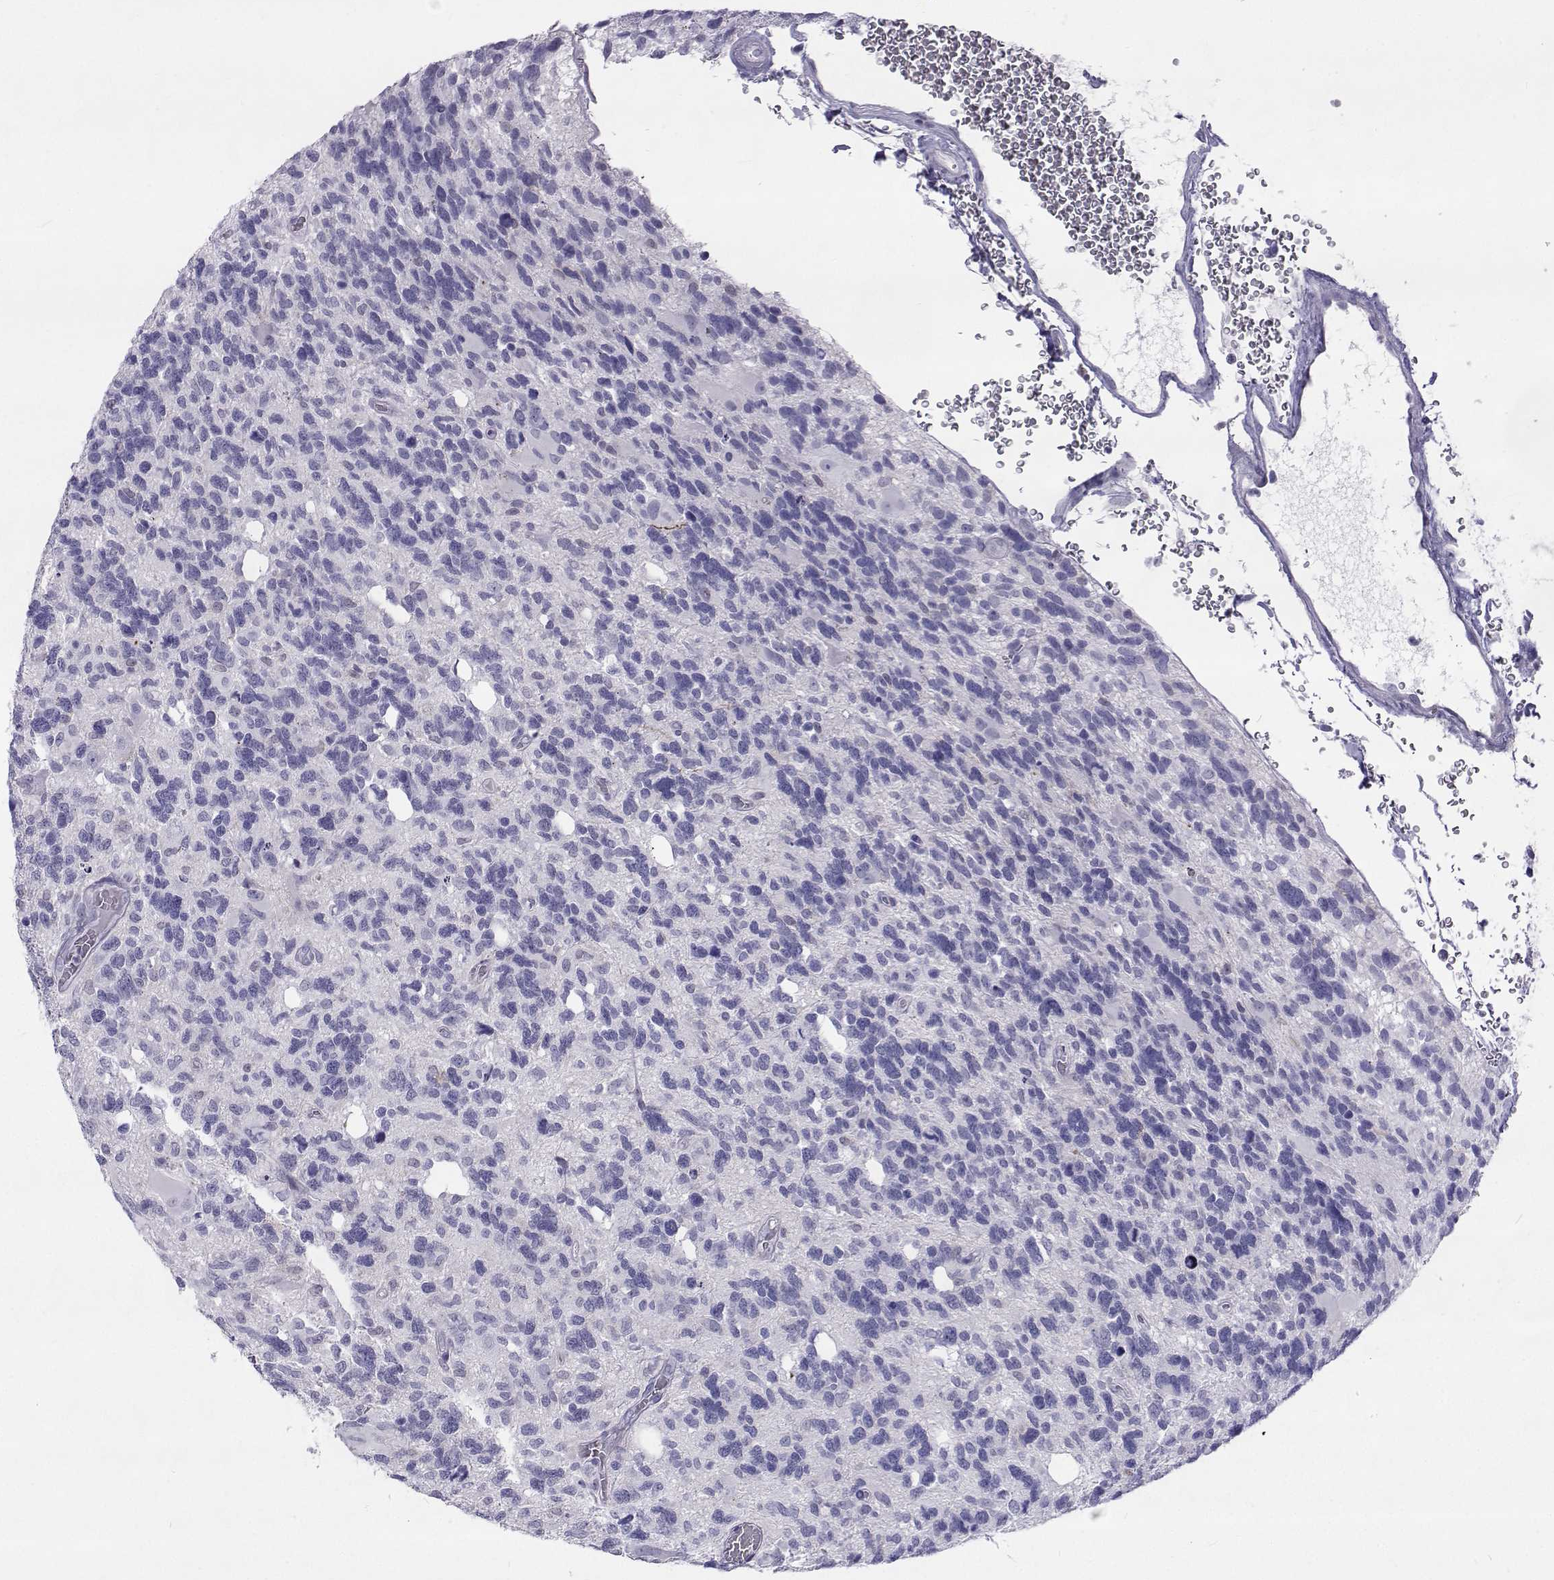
{"staining": {"intensity": "negative", "quantity": "none", "location": "none"}, "tissue": "glioma", "cell_type": "Tumor cells", "image_type": "cancer", "snomed": [{"axis": "morphology", "description": "Glioma, malignant, High grade"}, {"axis": "topography", "description": "Brain"}], "caption": "Histopathology image shows no protein positivity in tumor cells of glioma tissue.", "gene": "GALM", "patient": {"sex": "male", "age": 49}}